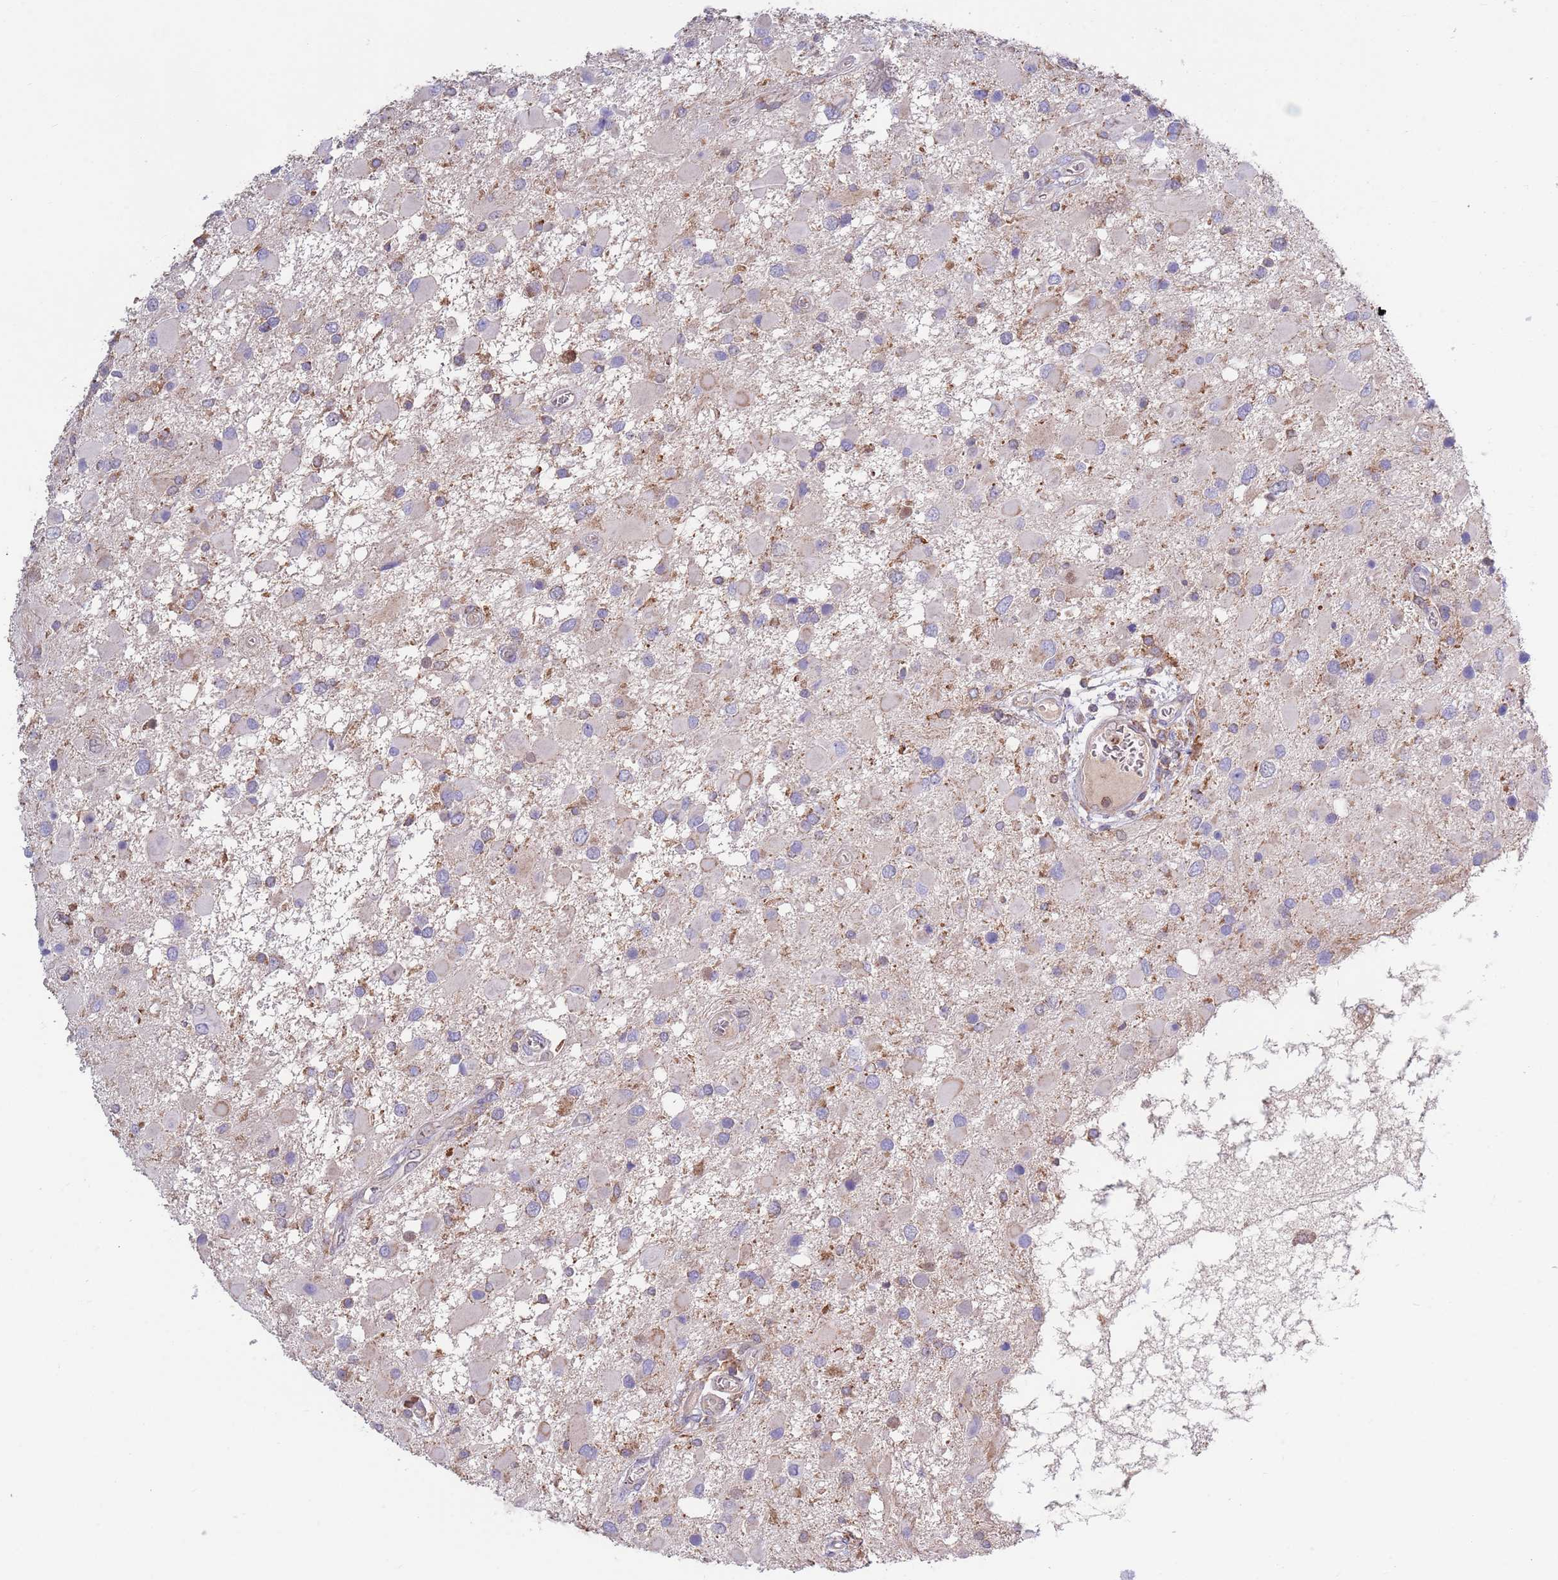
{"staining": {"intensity": "moderate", "quantity": "<25%", "location": "cytoplasmic/membranous"}, "tissue": "glioma", "cell_type": "Tumor cells", "image_type": "cancer", "snomed": [{"axis": "morphology", "description": "Glioma, malignant, High grade"}, {"axis": "topography", "description": "Brain"}], "caption": "Glioma tissue shows moderate cytoplasmic/membranous staining in about <25% of tumor cells, visualized by immunohistochemistry.", "gene": "DDT", "patient": {"sex": "male", "age": 53}}